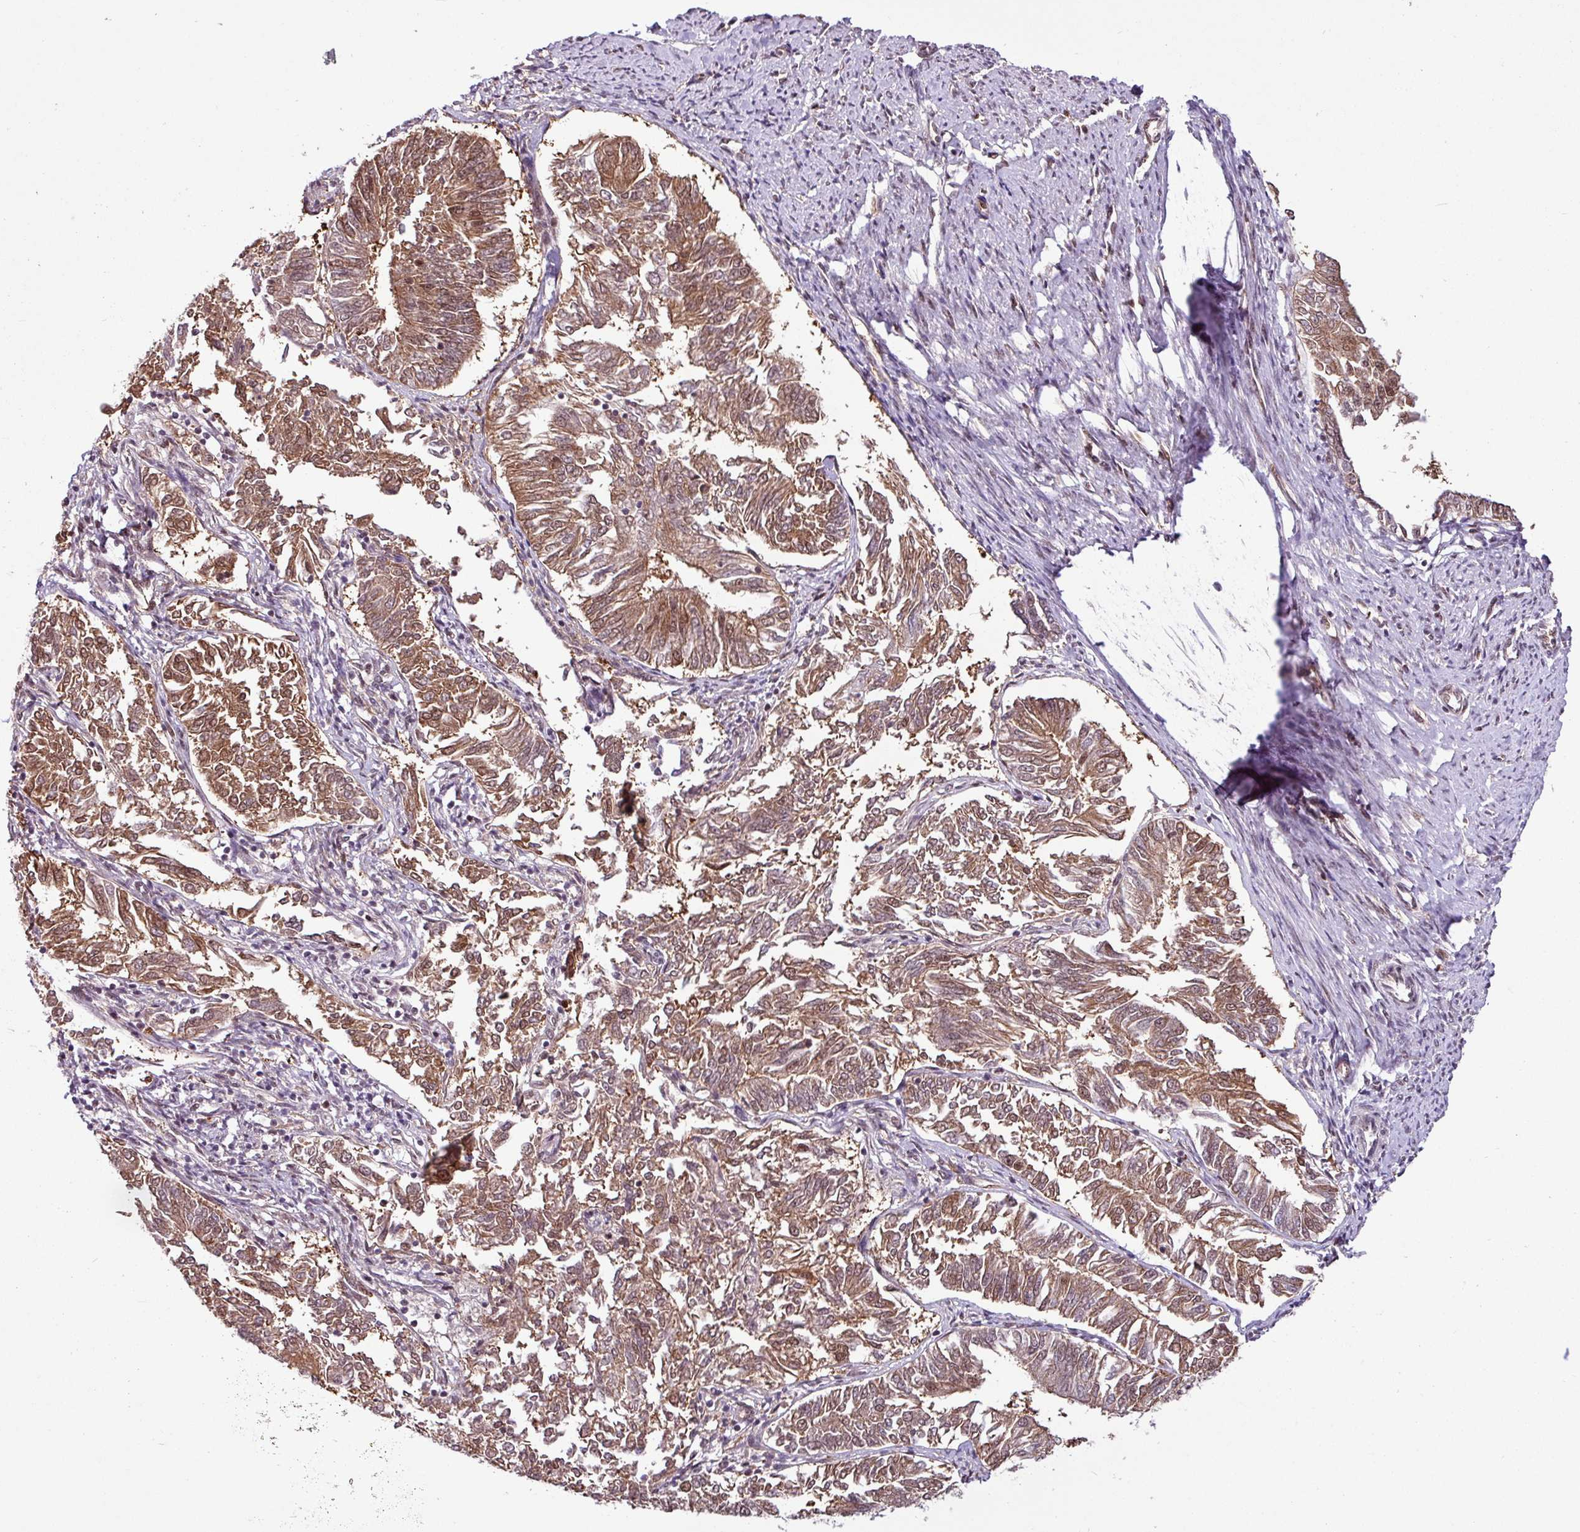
{"staining": {"intensity": "moderate", "quantity": ">75%", "location": "cytoplasmic/membranous"}, "tissue": "endometrial cancer", "cell_type": "Tumor cells", "image_type": "cancer", "snomed": [{"axis": "morphology", "description": "Adenocarcinoma, NOS"}, {"axis": "topography", "description": "Endometrium"}], "caption": "An image of human adenocarcinoma (endometrial) stained for a protein exhibits moderate cytoplasmic/membranous brown staining in tumor cells. The staining is performed using DAB brown chromogen to label protein expression. The nuclei are counter-stained blue using hematoxylin.", "gene": "ITPKC", "patient": {"sex": "female", "age": 58}}